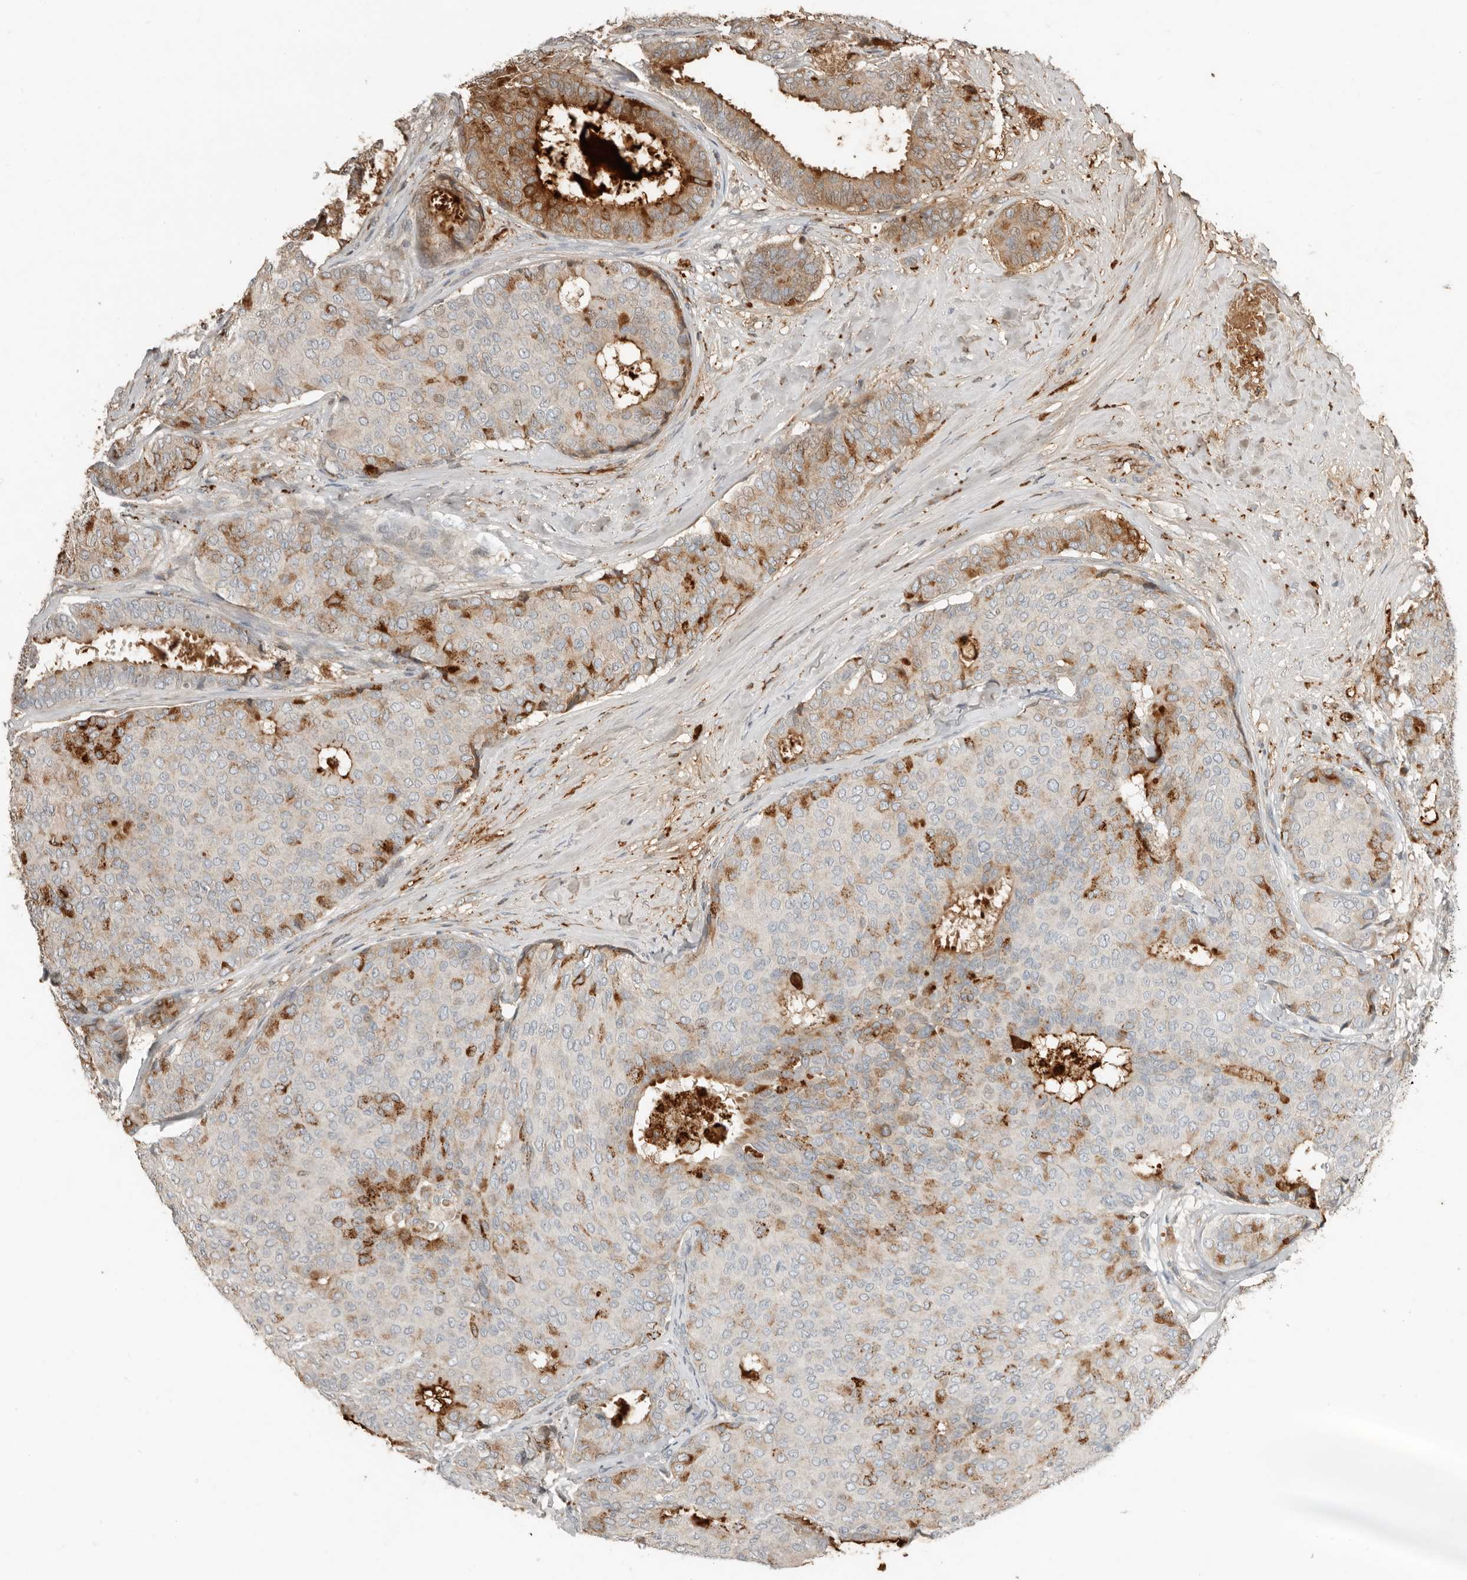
{"staining": {"intensity": "moderate", "quantity": "25%-75%", "location": "cytoplasmic/membranous"}, "tissue": "breast cancer", "cell_type": "Tumor cells", "image_type": "cancer", "snomed": [{"axis": "morphology", "description": "Duct carcinoma"}, {"axis": "topography", "description": "Breast"}], "caption": "There is medium levels of moderate cytoplasmic/membranous positivity in tumor cells of breast cancer (invasive ductal carcinoma), as demonstrated by immunohistochemical staining (brown color).", "gene": "KLHL38", "patient": {"sex": "female", "age": 75}}